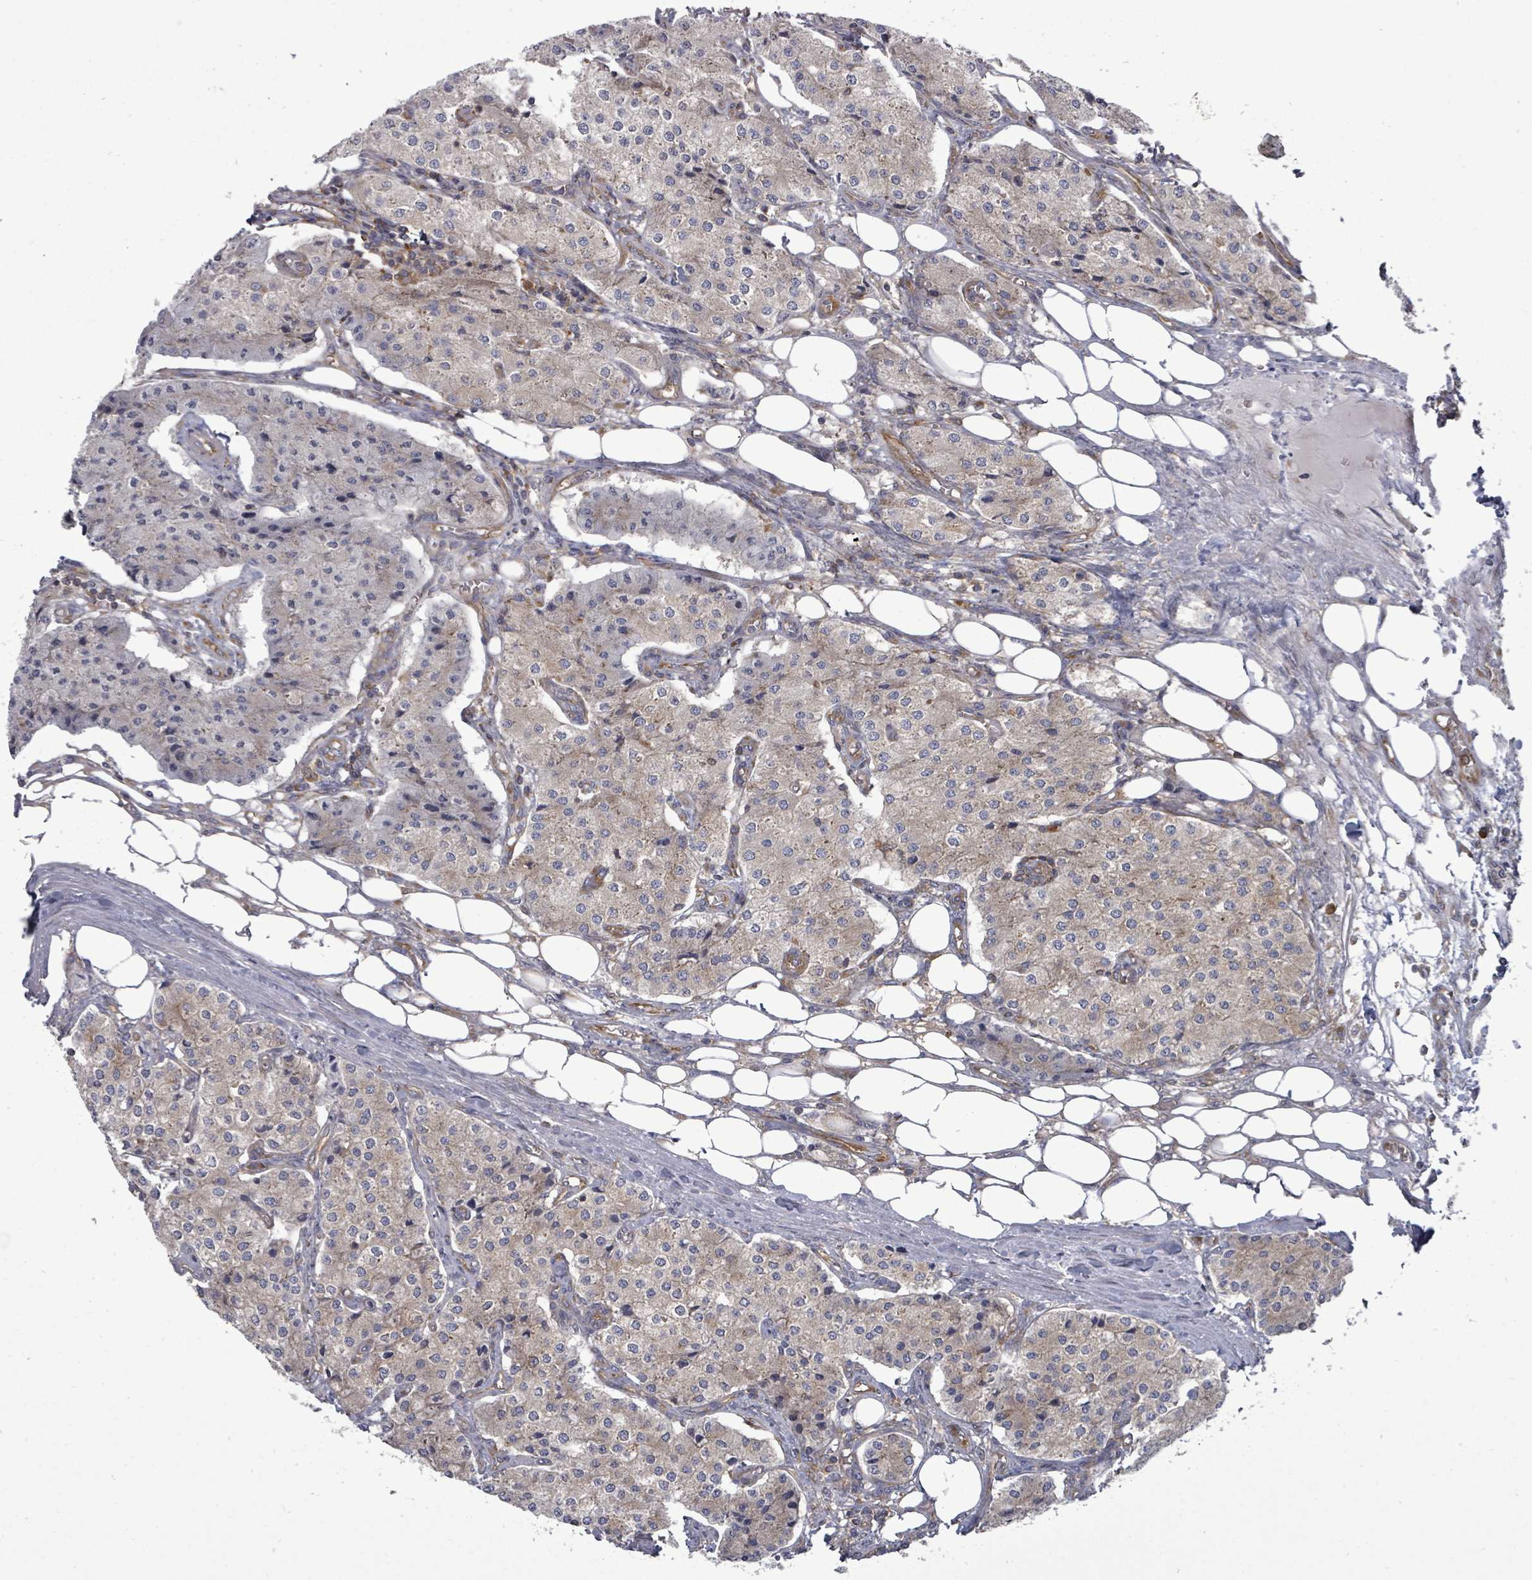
{"staining": {"intensity": "weak", "quantity": "25%-75%", "location": "cytoplasmic/membranous"}, "tissue": "carcinoid", "cell_type": "Tumor cells", "image_type": "cancer", "snomed": [{"axis": "morphology", "description": "Carcinoid, malignant, NOS"}, {"axis": "topography", "description": "Colon"}], "caption": "A brown stain shows weak cytoplasmic/membranous positivity of a protein in carcinoid tumor cells.", "gene": "EIF3C", "patient": {"sex": "female", "age": 52}}